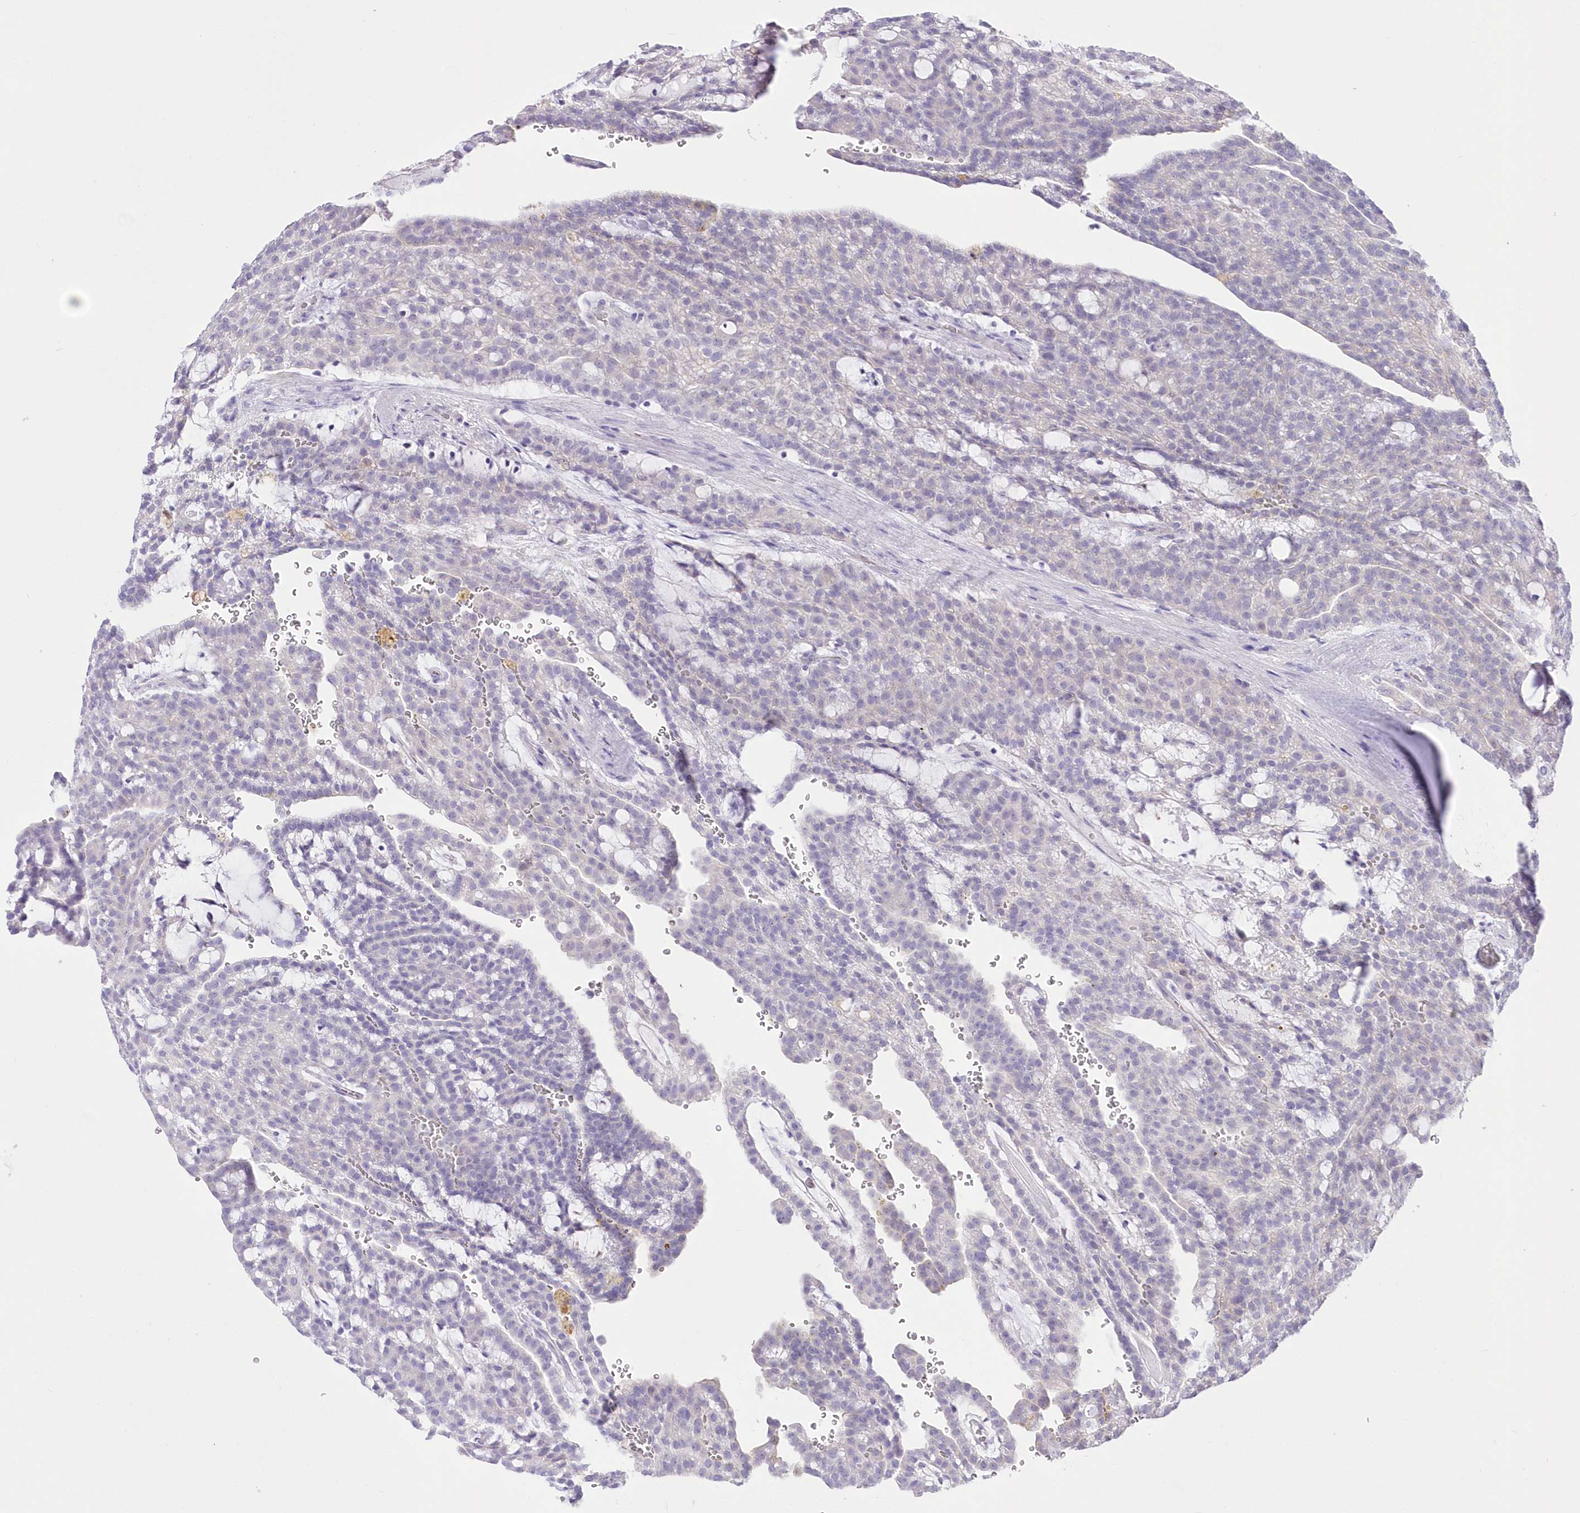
{"staining": {"intensity": "negative", "quantity": "none", "location": "none"}, "tissue": "renal cancer", "cell_type": "Tumor cells", "image_type": "cancer", "snomed": [{"axis": "morphology", "description": "Adenocarcinoma, NOS"}, {"axis": "topography", "description": "Kidney"}], "caption": "Renal cancer (adenocarcinoma) was stained to show a protein in brown. There is no significant staining in tumor cells.", "gene": "UBA6", "patient": {"sex": "male", "age": 63}}